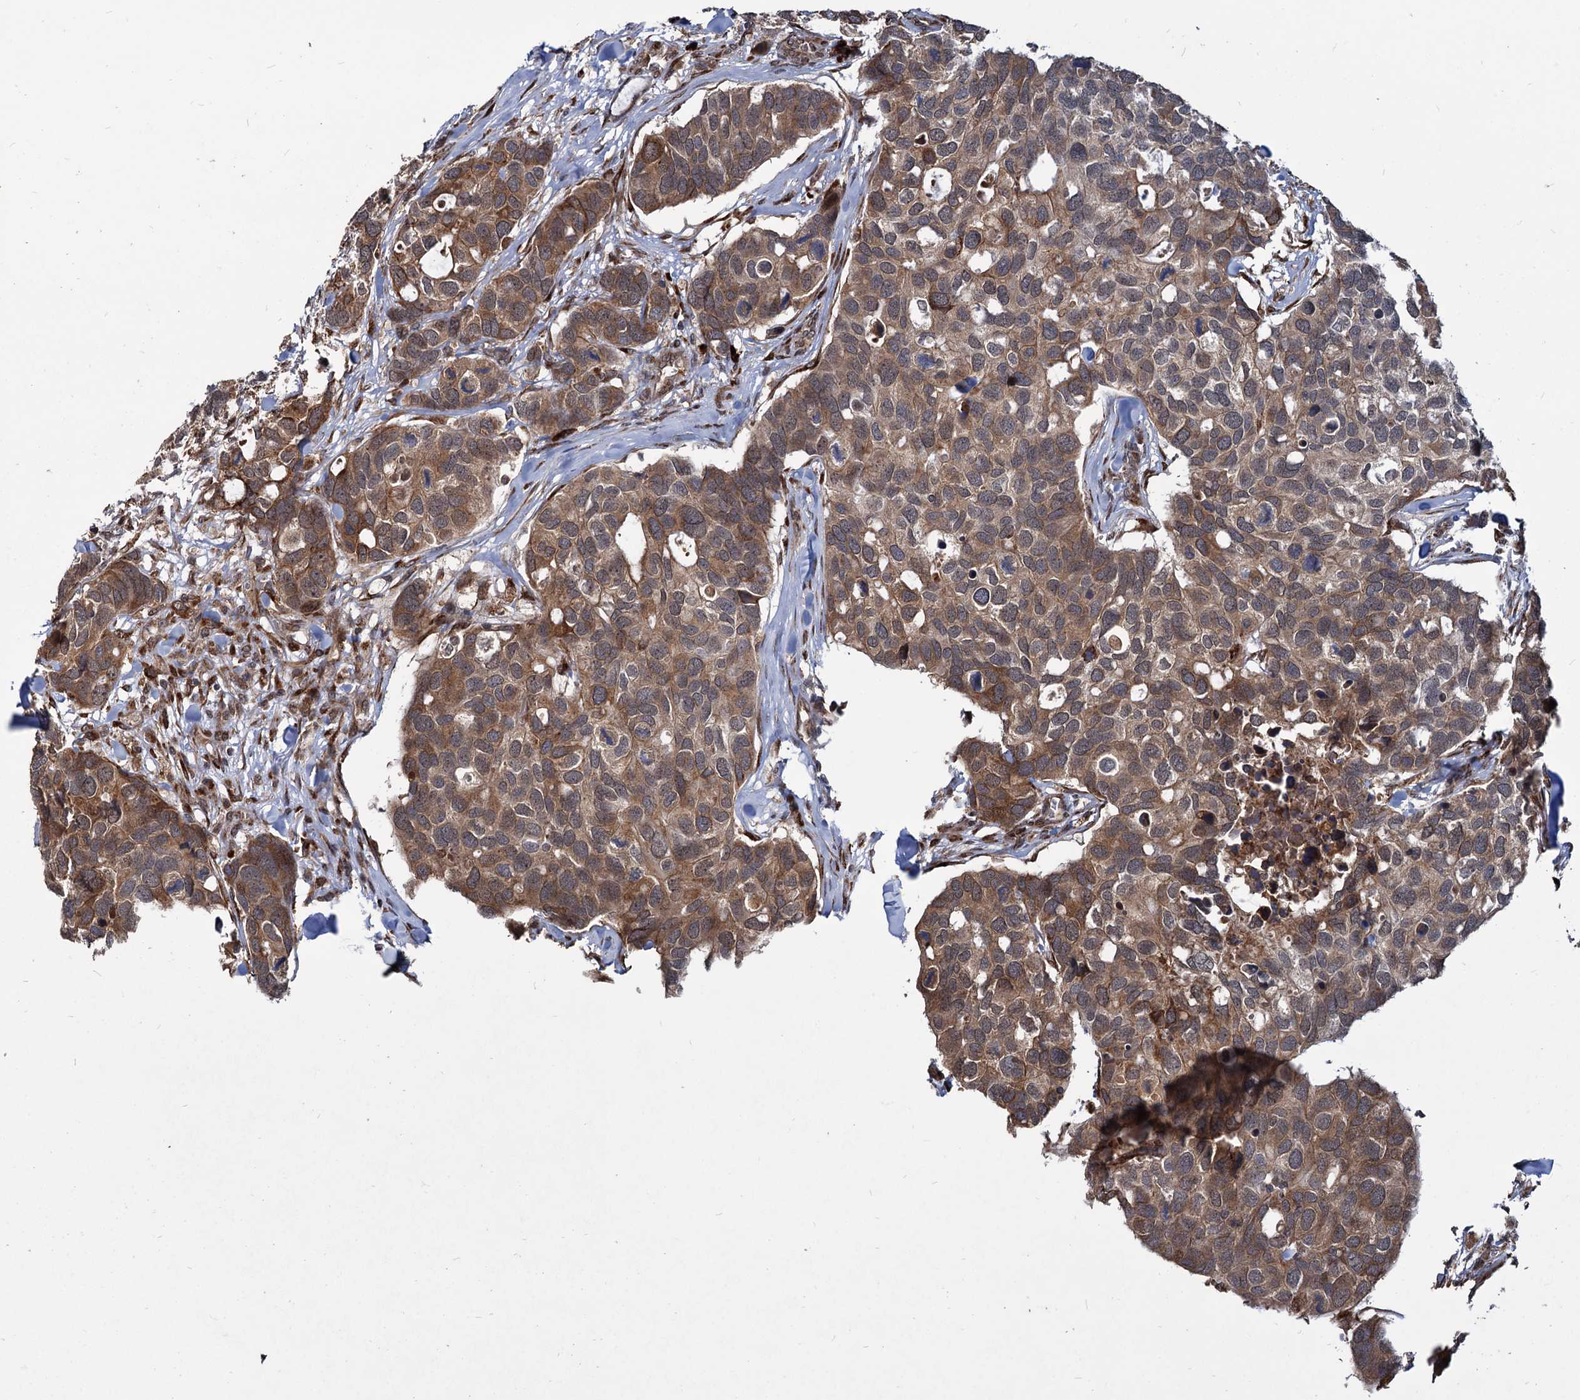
{"staining": {"intensity": "moderate", "quantity": ">75%", "location": "cytoplasmic/membranous"}, "tissue": "breast cancer", "cell_type": "Tumor cells", "image_type": "cancer", "snomed": [{"axis": "morphology", "description": "Duct carcinoma"}, {"axis": "topography", "description": "Breast"}], "caption": "This histopathology image shows immunohistochemistry staining of human infiltrating ductal carcinoma (breast), with medium moderate cytoplasmic/membranous positivity in approximately >75% of tumor cells.", "gene": "SAAL1", "patient": {"sex": "female", "age": 83}}